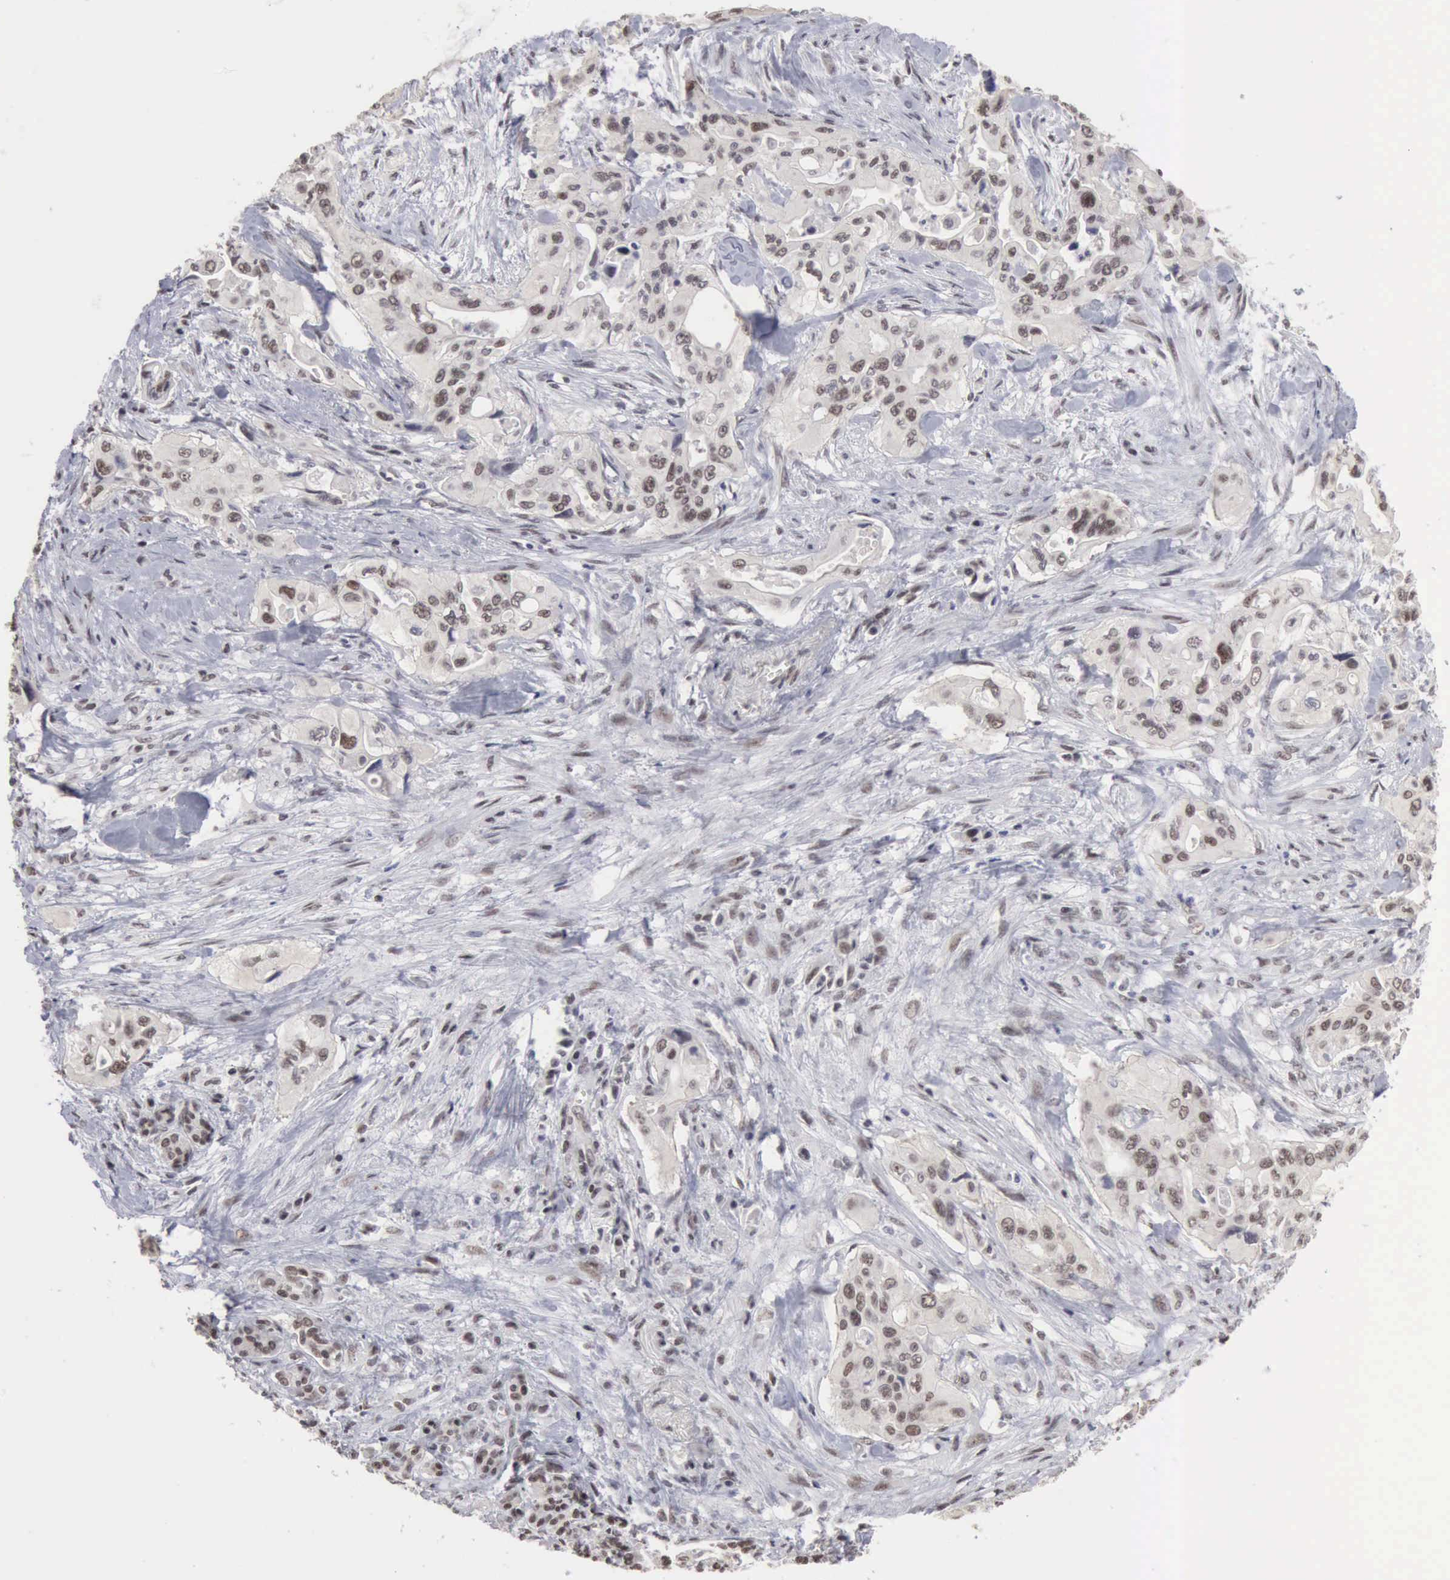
{"staining": {"intensity": "moderate", "quantity": "25%-75%", "location": "nuclear"}, "tissue": "pancreatic cancer", "cell_type": "Tumor cells", "image_type": "cancer", "snomed": [{"axis": "morphology", "description": "Adenocarcinoma, NOS"}, {"axis": "topography", "description": "Pancreas"}], "caption": "Immunohistochemical staining of pancreatic cancer reveals medium levels of moderate nuclear protein expression in approximately 25%-75% of tumor cells. The staining is performed using DAB (3,3'-diaminobenzidine) brown chromogen to label protein expression. The nuclei are counter-stained blue using hematoxylin.", "gene": "TAF1", "patient": {"sex": "male", "age": 77}}